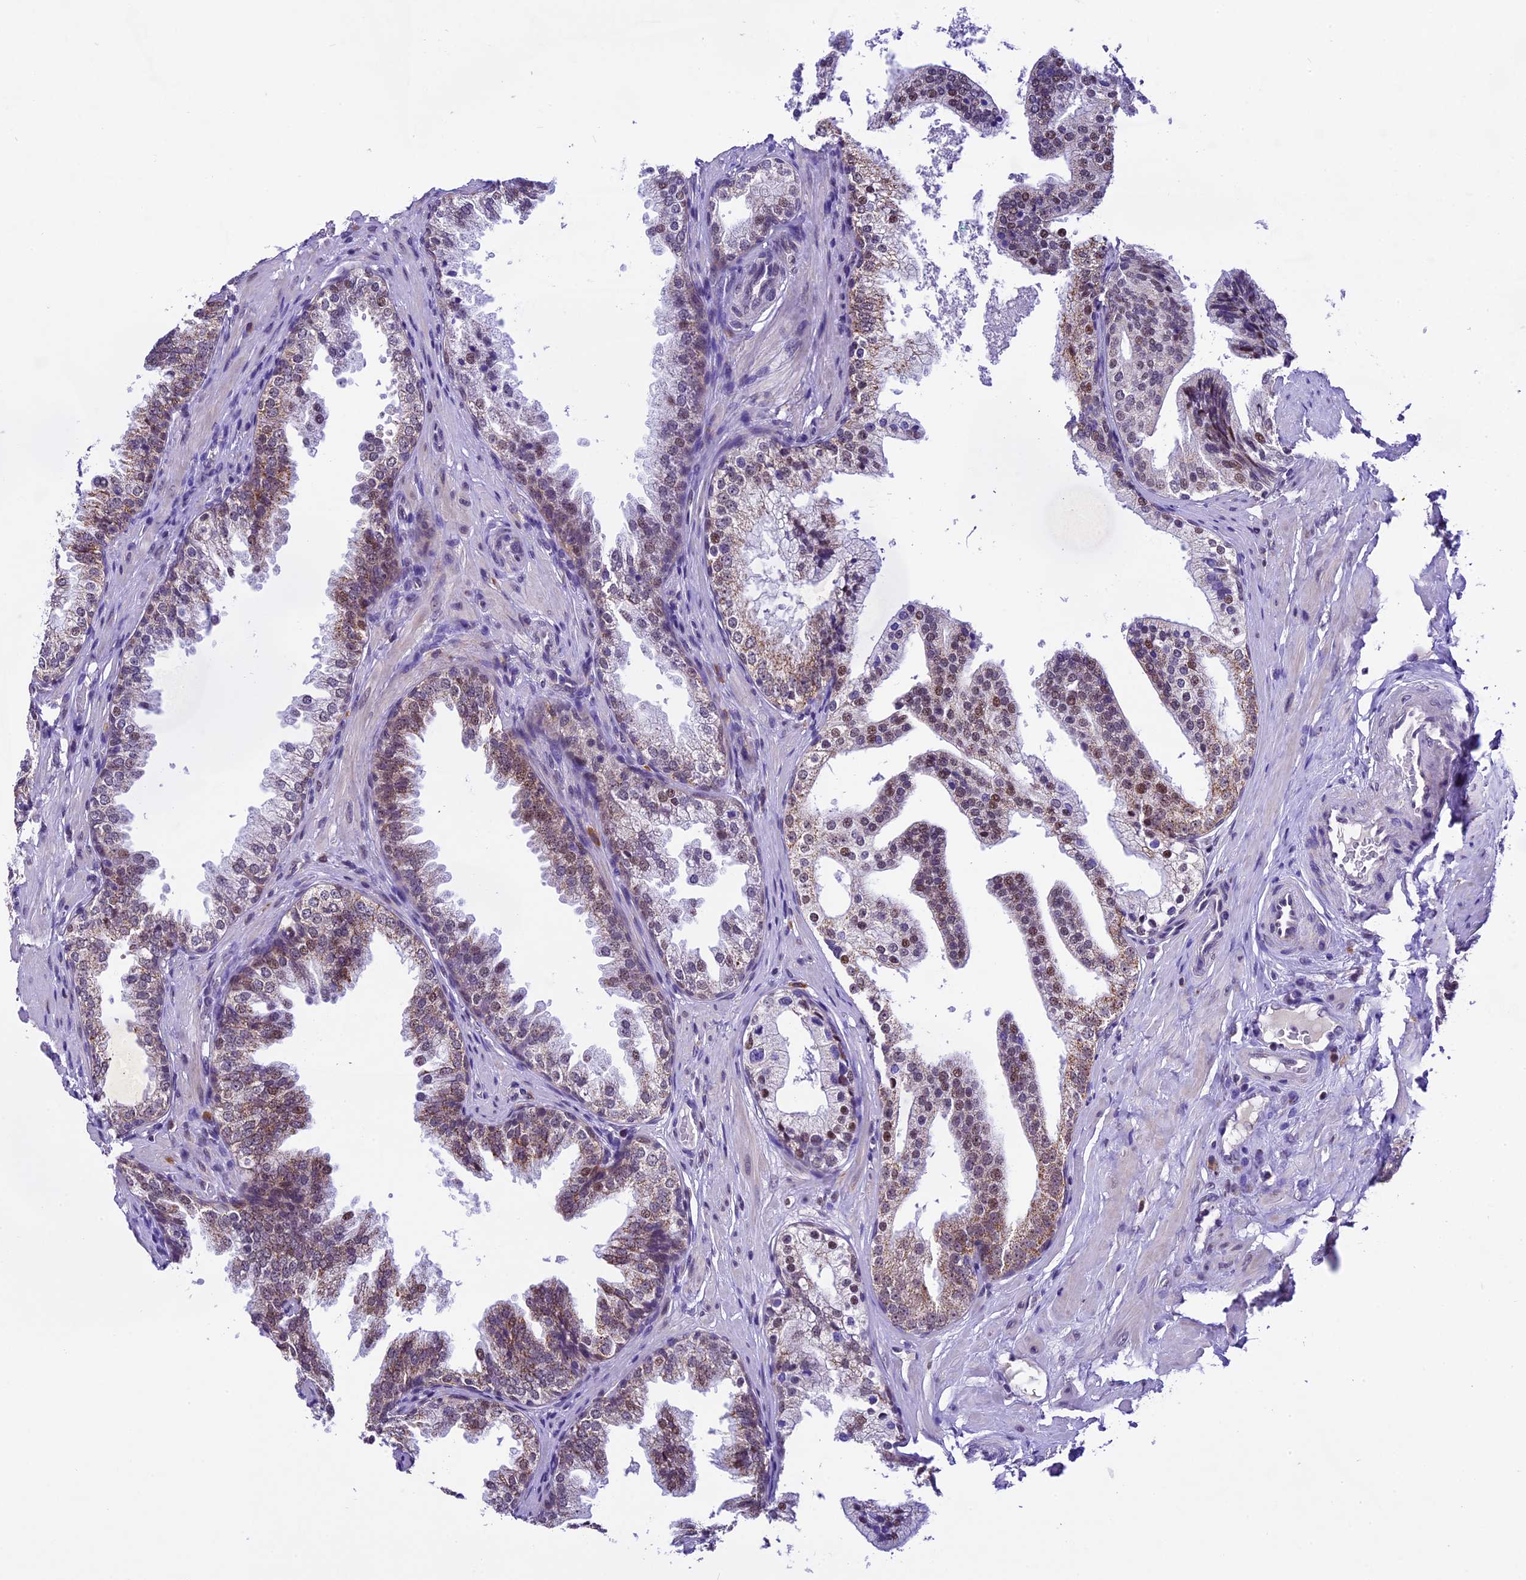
{"staining": {"intensity": "moderate", "quantity": "25%-75%", "location": "cytoplasmic/membranous,nuclear"}, "tissue": "prostate", "cell_type": "Glandular cells", "image_type": "normal", "snomed": [{"axis": "morphology", "description": "Normal tissue, NOS"}, {"axis": "topography", "description": "Prostate"}], "caption": "IHC histopathology image of benign prostate stained for a protein (brown), which exhibits medium levels of moderate cytoplasmic/membranous,nuclear positivity in about 25%-75% of glandular cells.", "gene": "CARS2", "patient": {"sex": "male", "age": 60}}